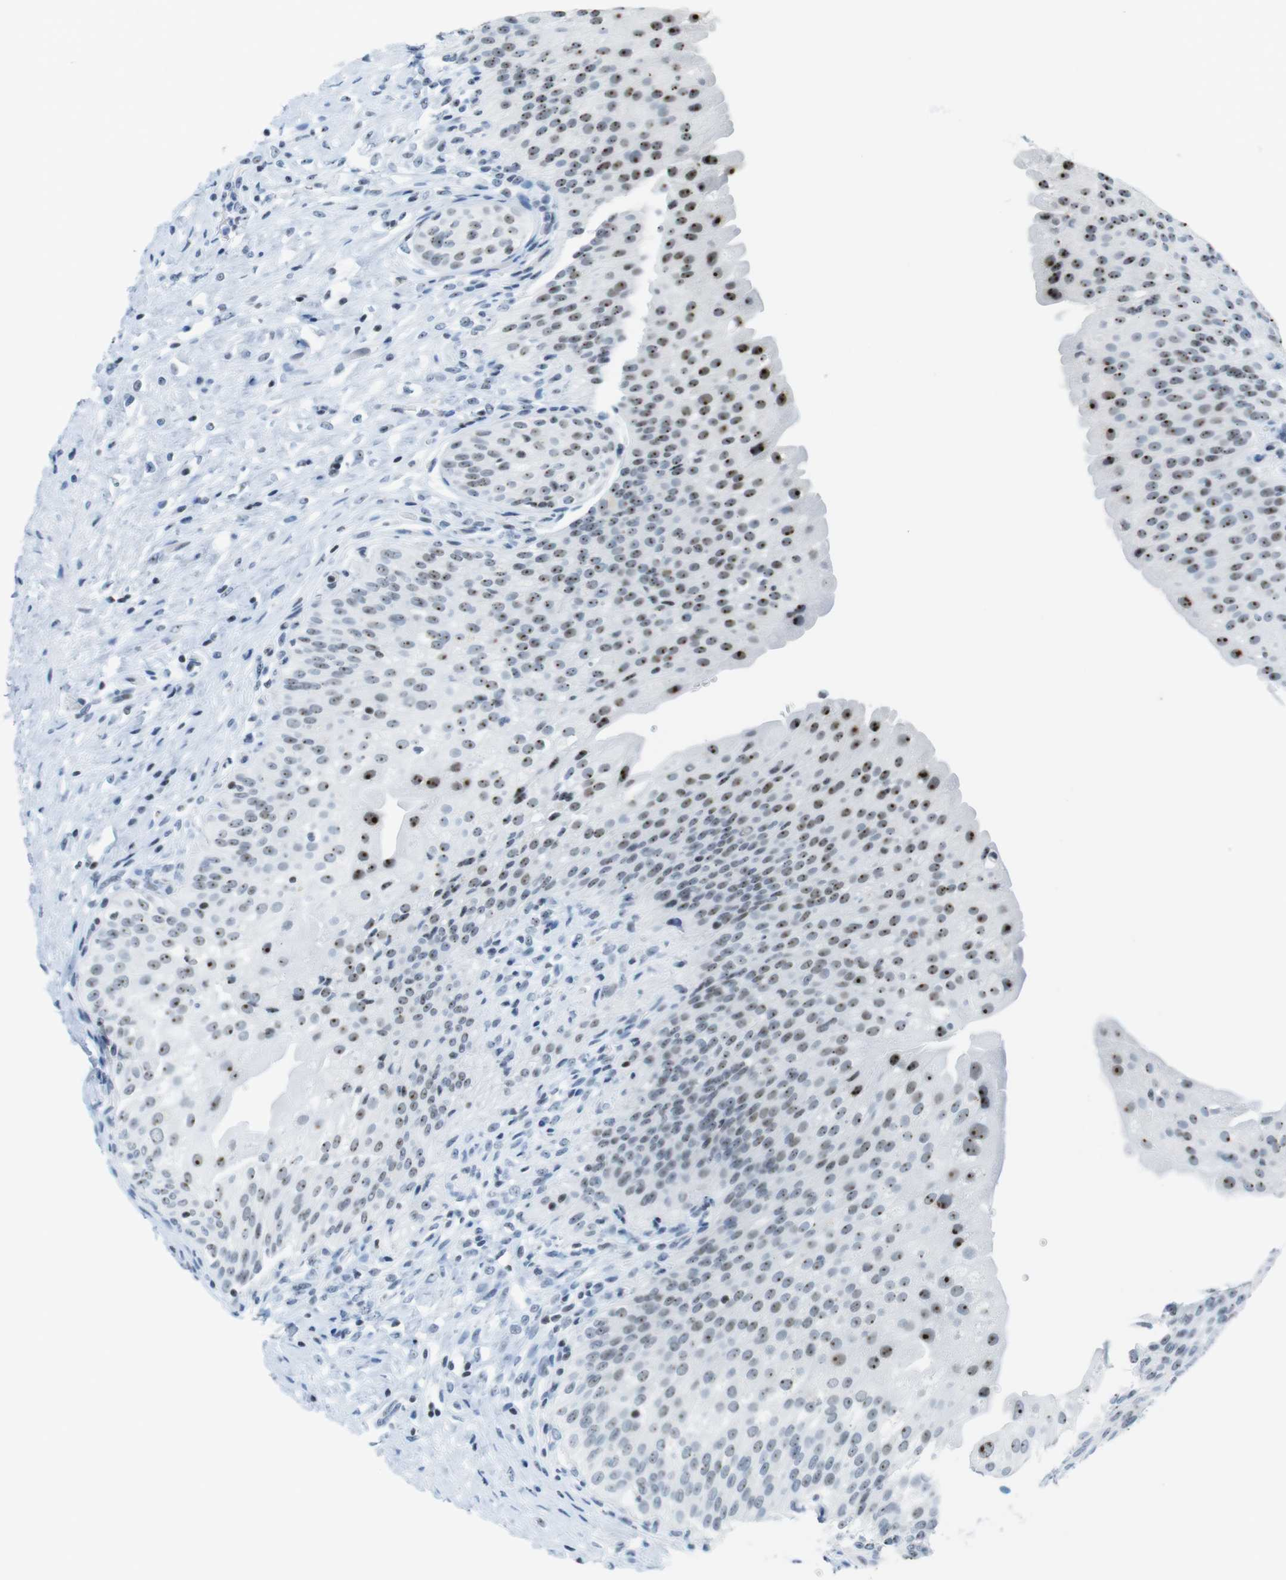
{"staining": {"intensity": "strong", "quantity": ">75%", "location": "nuclear"}, "tissue": "urinary bladder", "cell_type": "Urothelial cells", "image_type": "normal", "snomed": [{"axis": "morphology", "description": "Normal tissue, NOS"}, {"axis": "morphology", "description": "Urothelial carcinoma, High grade"}, {"axis": "topography", "description": "Urinary bladder"}], "caption": "A brown stain shows strong nuclear staining of a protein in urothelial cells of benign urinary bladder.", "gene": "NIFK", "patient": {"sex": "male", "age": 46}}